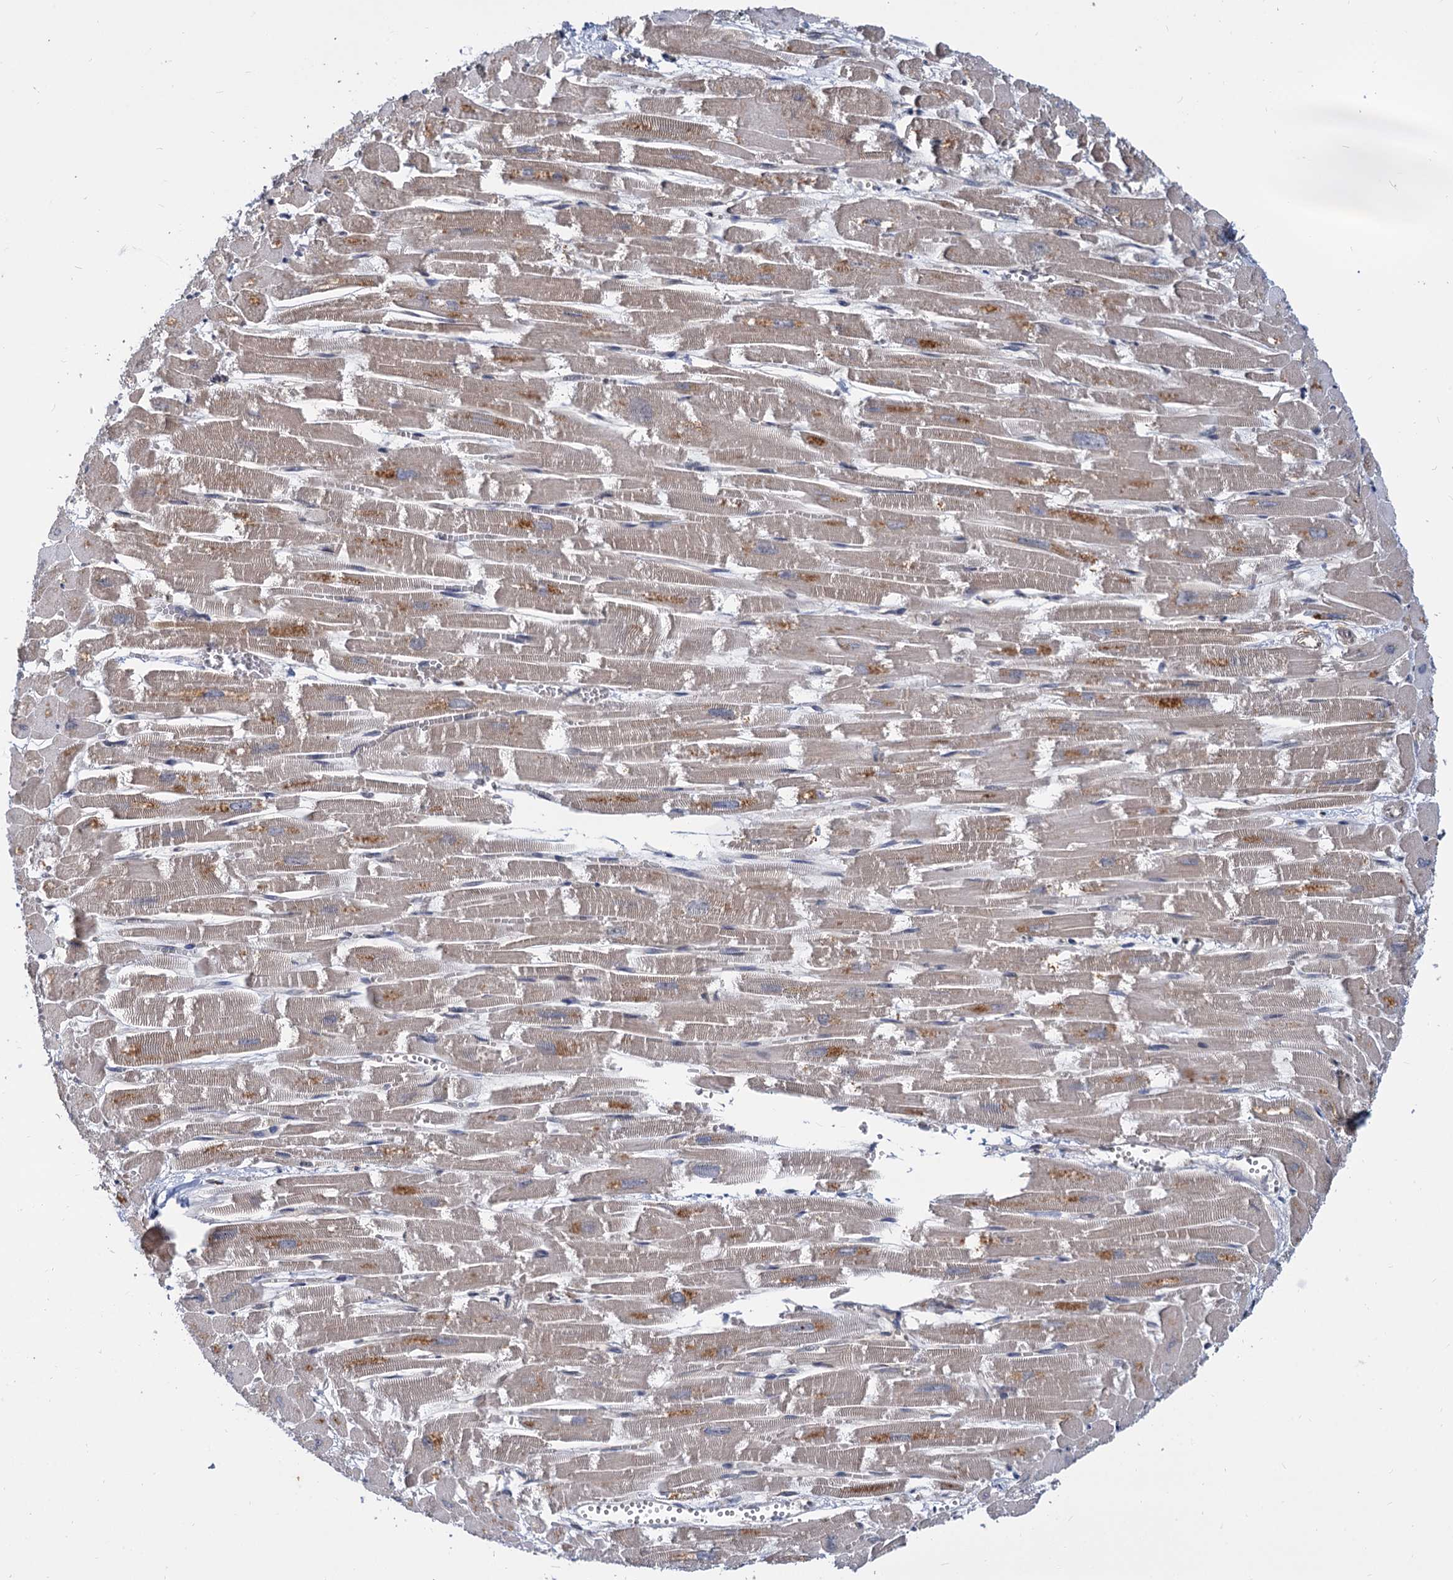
{"staining": {"intensity": "moderate", "quantity": "25%-75%", "location": "cytoplasmic/membranous"}, "tissue": "heart muscle", "cell_type": "Cardiomyocytes", "image_type": "normal", "snomed": [{"axis": "morphology", "description": "Normal tissue, NOS"}, {"axis": "topography", "description": "Heart"}], "caption": "High-power microscopy captured an immunohistochemistry (IHC) image of unremarkable heart muscle, revealing moderate cytoplasmic/membranous expression in approximately 25%-75% of cardiomyocytes. (brown staining indicates protein expression, while blue staining denotes nuclei).", "gene": "SNX15", "patient": {"sex": "male", "age": 54}}